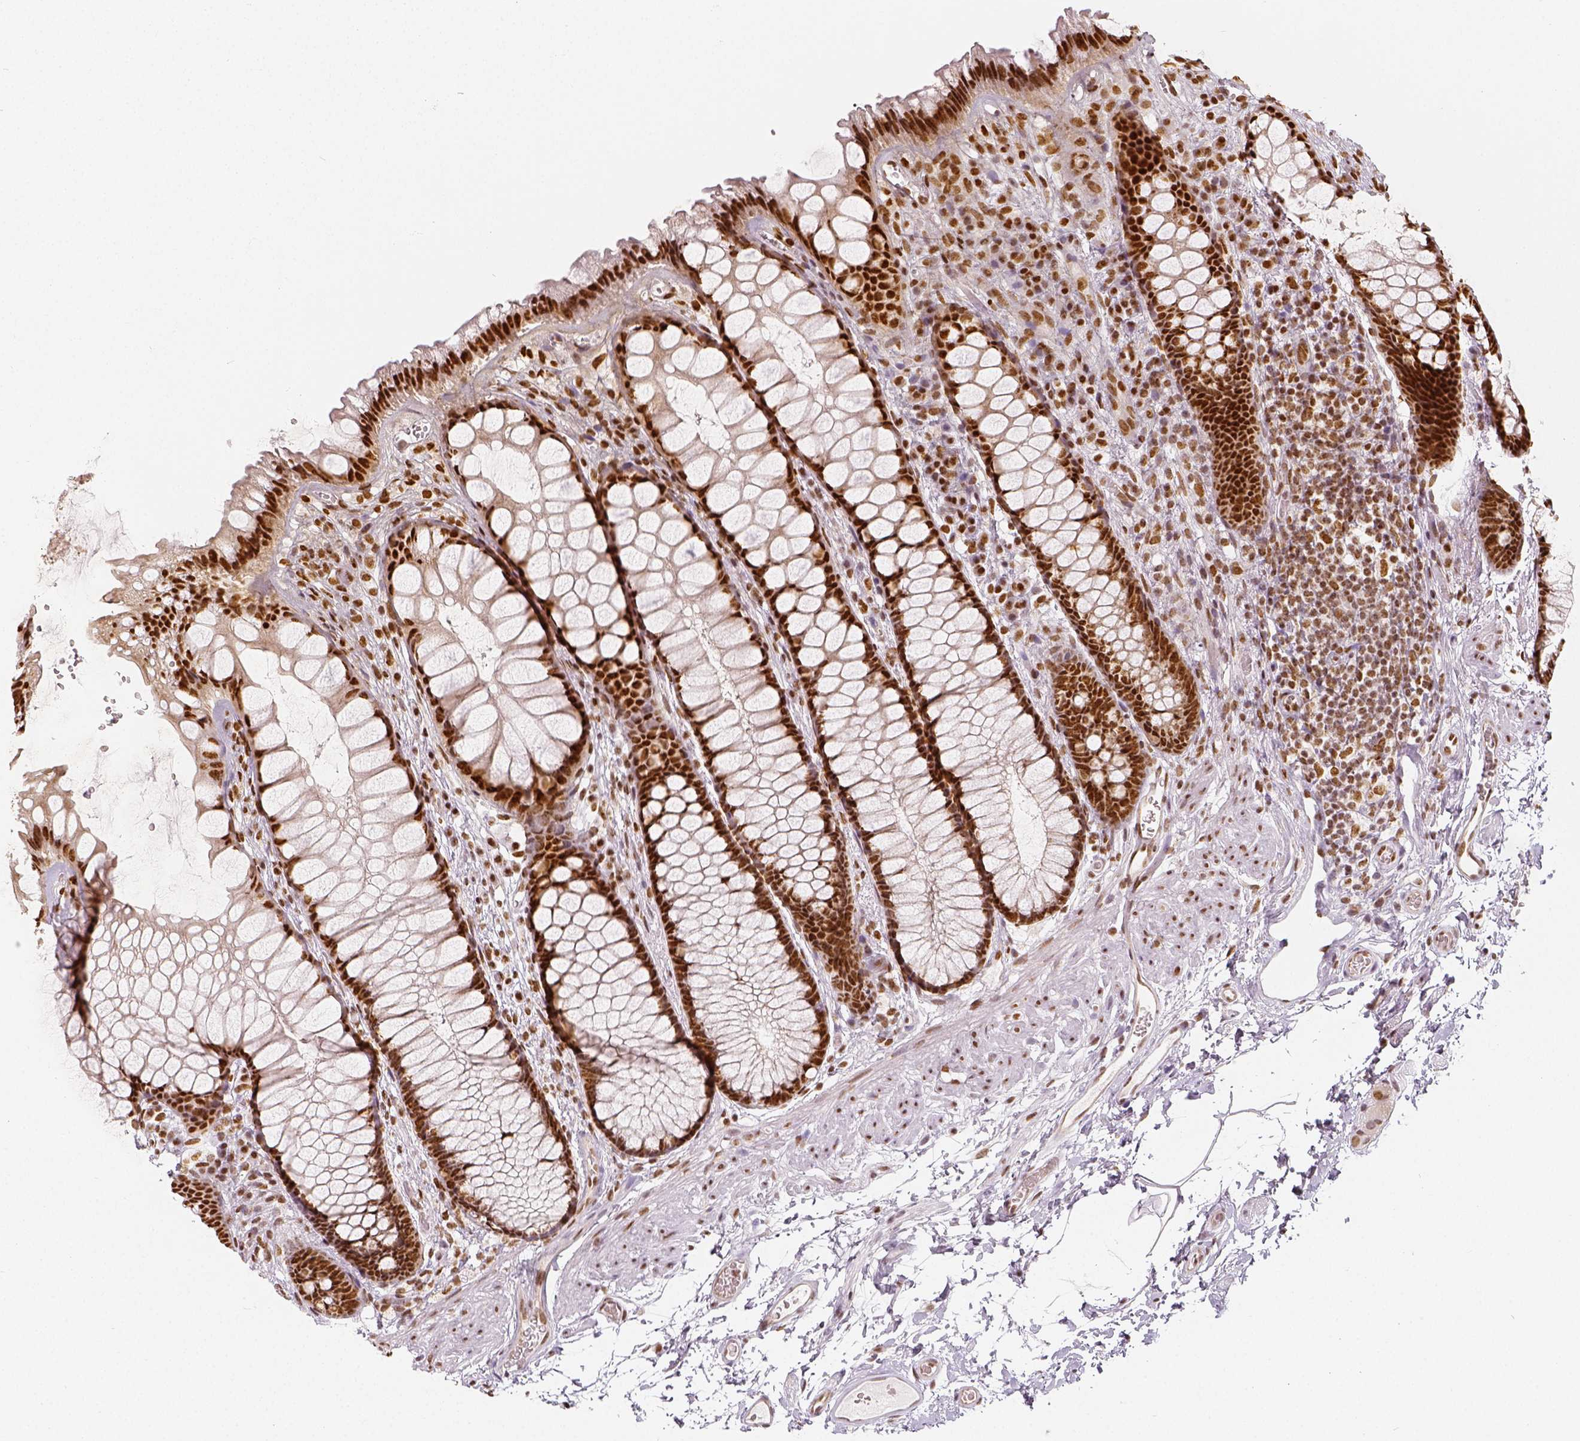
{"staining": {"intensity": "strong", "quantity": ">75%", "location": "nuclear"}, "tissue": "rectum", "cell_type": "Glandular cells", "image_type": "normal", "snomed": [{"axis": "morphology", "description": "Normal tissue, NOS"}, {"axis": "topography", "description": "Rectum"}], "caption": "The image exhibits immunohistochemical staining of benign rectum. There is strong nuclear positivity is appreciated in approximately >75% of glandular cells.", "gene": "KDM5B", "patient": {"sex": "female", "age": 62}}